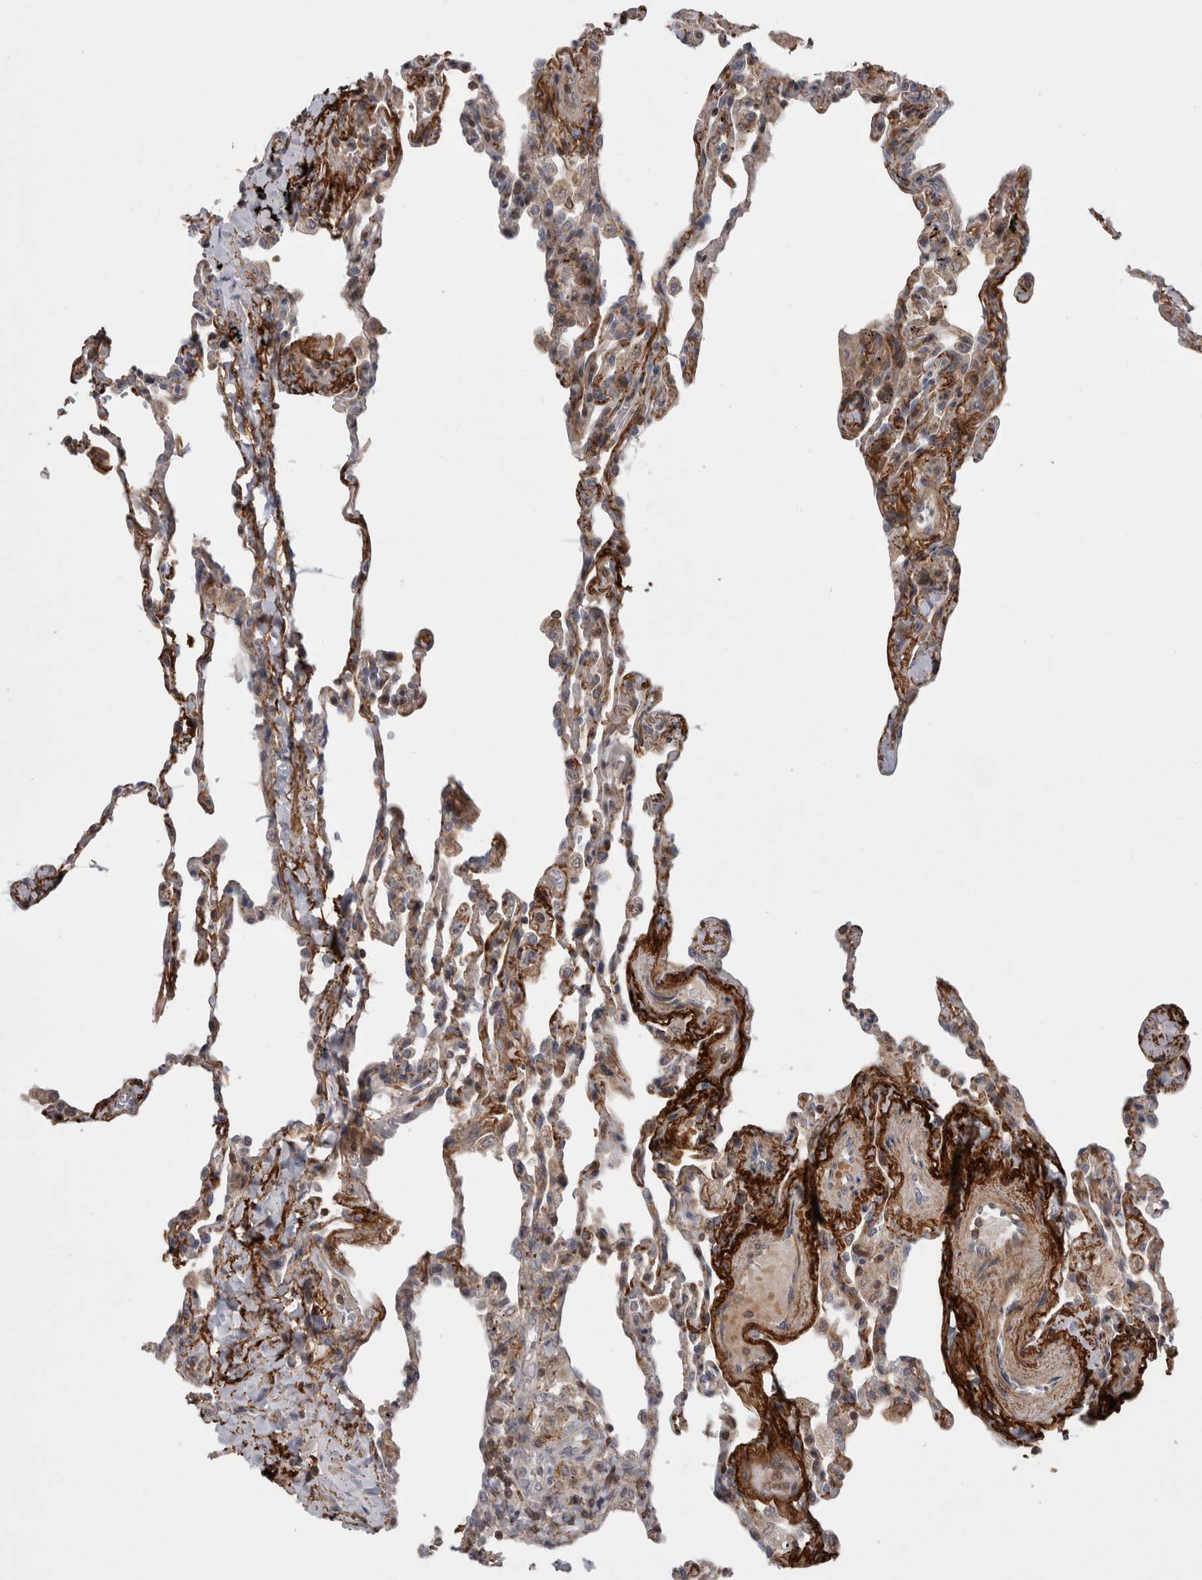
{"staining": {"intensity": "weak", "quantity": "<25%", "location": "cytoplasmic/membranous"}, "tissue": "lung", "cell_type": "Alveolar cells", "image_type": "normal", "snomed": [{"axis": "morphology", "description": "Normal tissue, NOS"}, {"axis": "topography", "description": "Lung"}], "caption": "This is an immunohistochemistry (IHC) micrograph of benign human lung. There is no expression in alveolar cells.", "gene": "DARS2", "patient": {"sex": "male", "age": 59}}